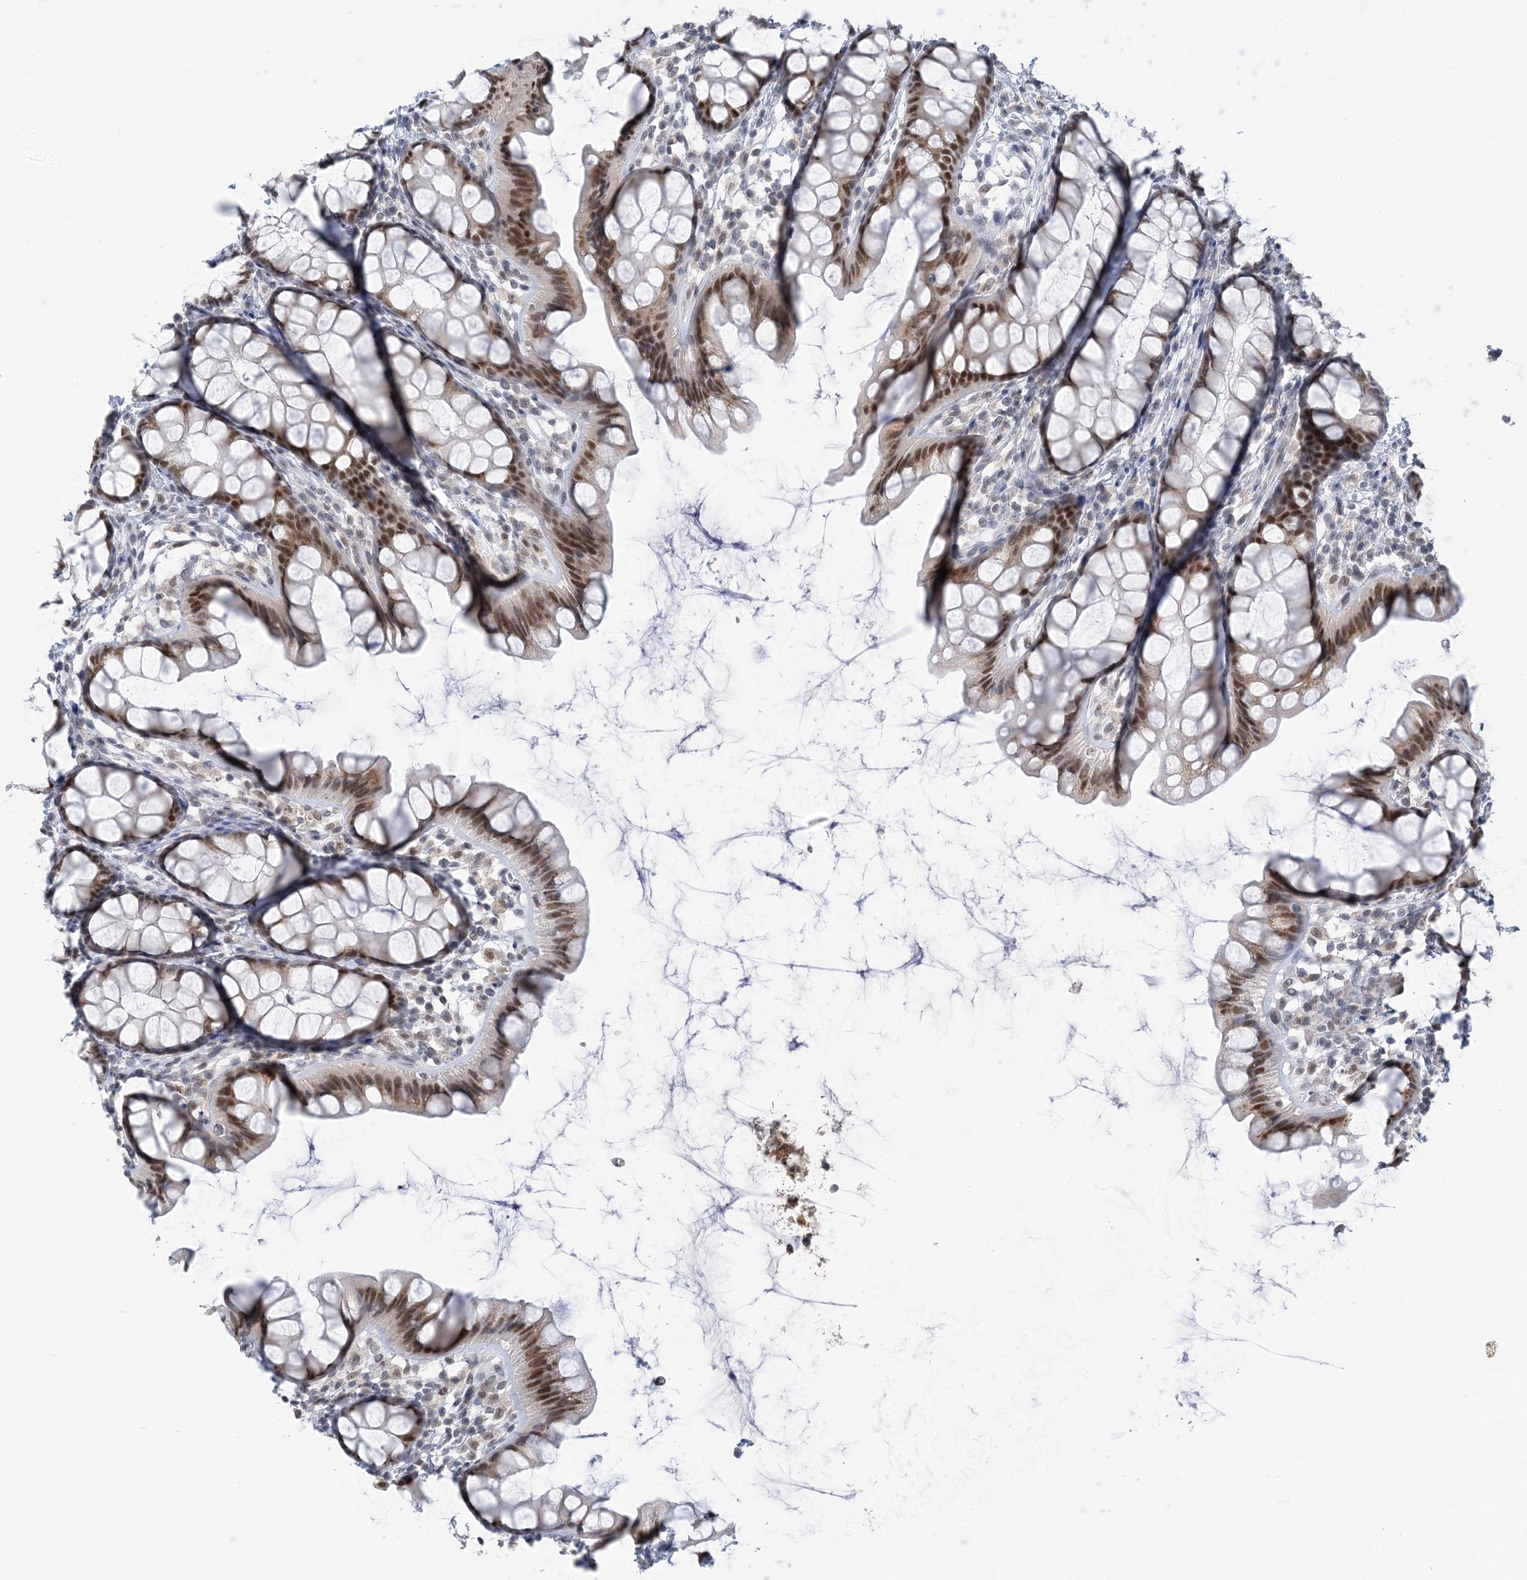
{"staining": {"intensity": "moderate", "quantity": ">75%", "location": "nuclear"}, "tissue": "rectum", "cell_type": "Glandular cells", "image_type": "normal", "snomed": [{"axis": "morphology", "description": "Normal tissue, NOS"}, {"axis": "topography", "description": "Rectum"}], "caption": "Moderate nuclear staining is present in about >75% of glandular cells in benign rectum.", "gene": "ZBTB7A", "patient": {"sex": "female", "age": 65}}